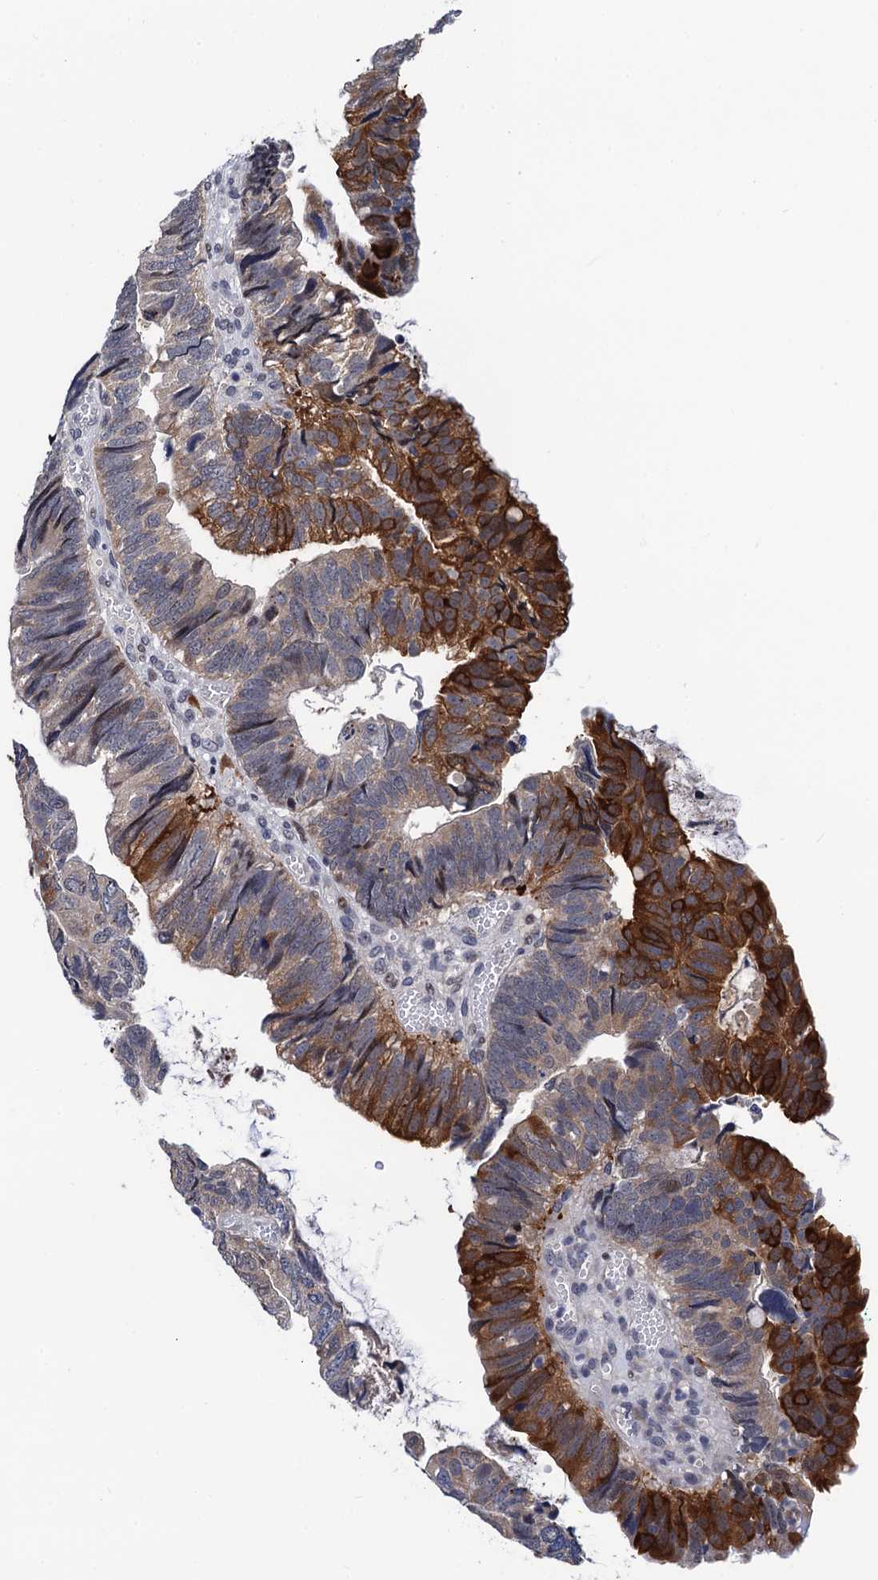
{"staining": {"intensity": "strong", "quantity": "25%-75%", "location": "cytoplasmic/membranous"}, "tissue": "colorectal cancer", "cell_type": "Tumor cells", "image_type": "cancer", "snomed": [{"axis": "morphology", "description": "Adenocarcinoma, NOS"}, {"axis": "topography", "description": "Colon"}], "caption": "A high amount of strong cytoplasmic/membranous staining is identified in approximately 25%-75% of tumor cells in colorectal cancer tissue.", "gene": "FAM222A", "patient": {"sex": "female", "age": 67}}